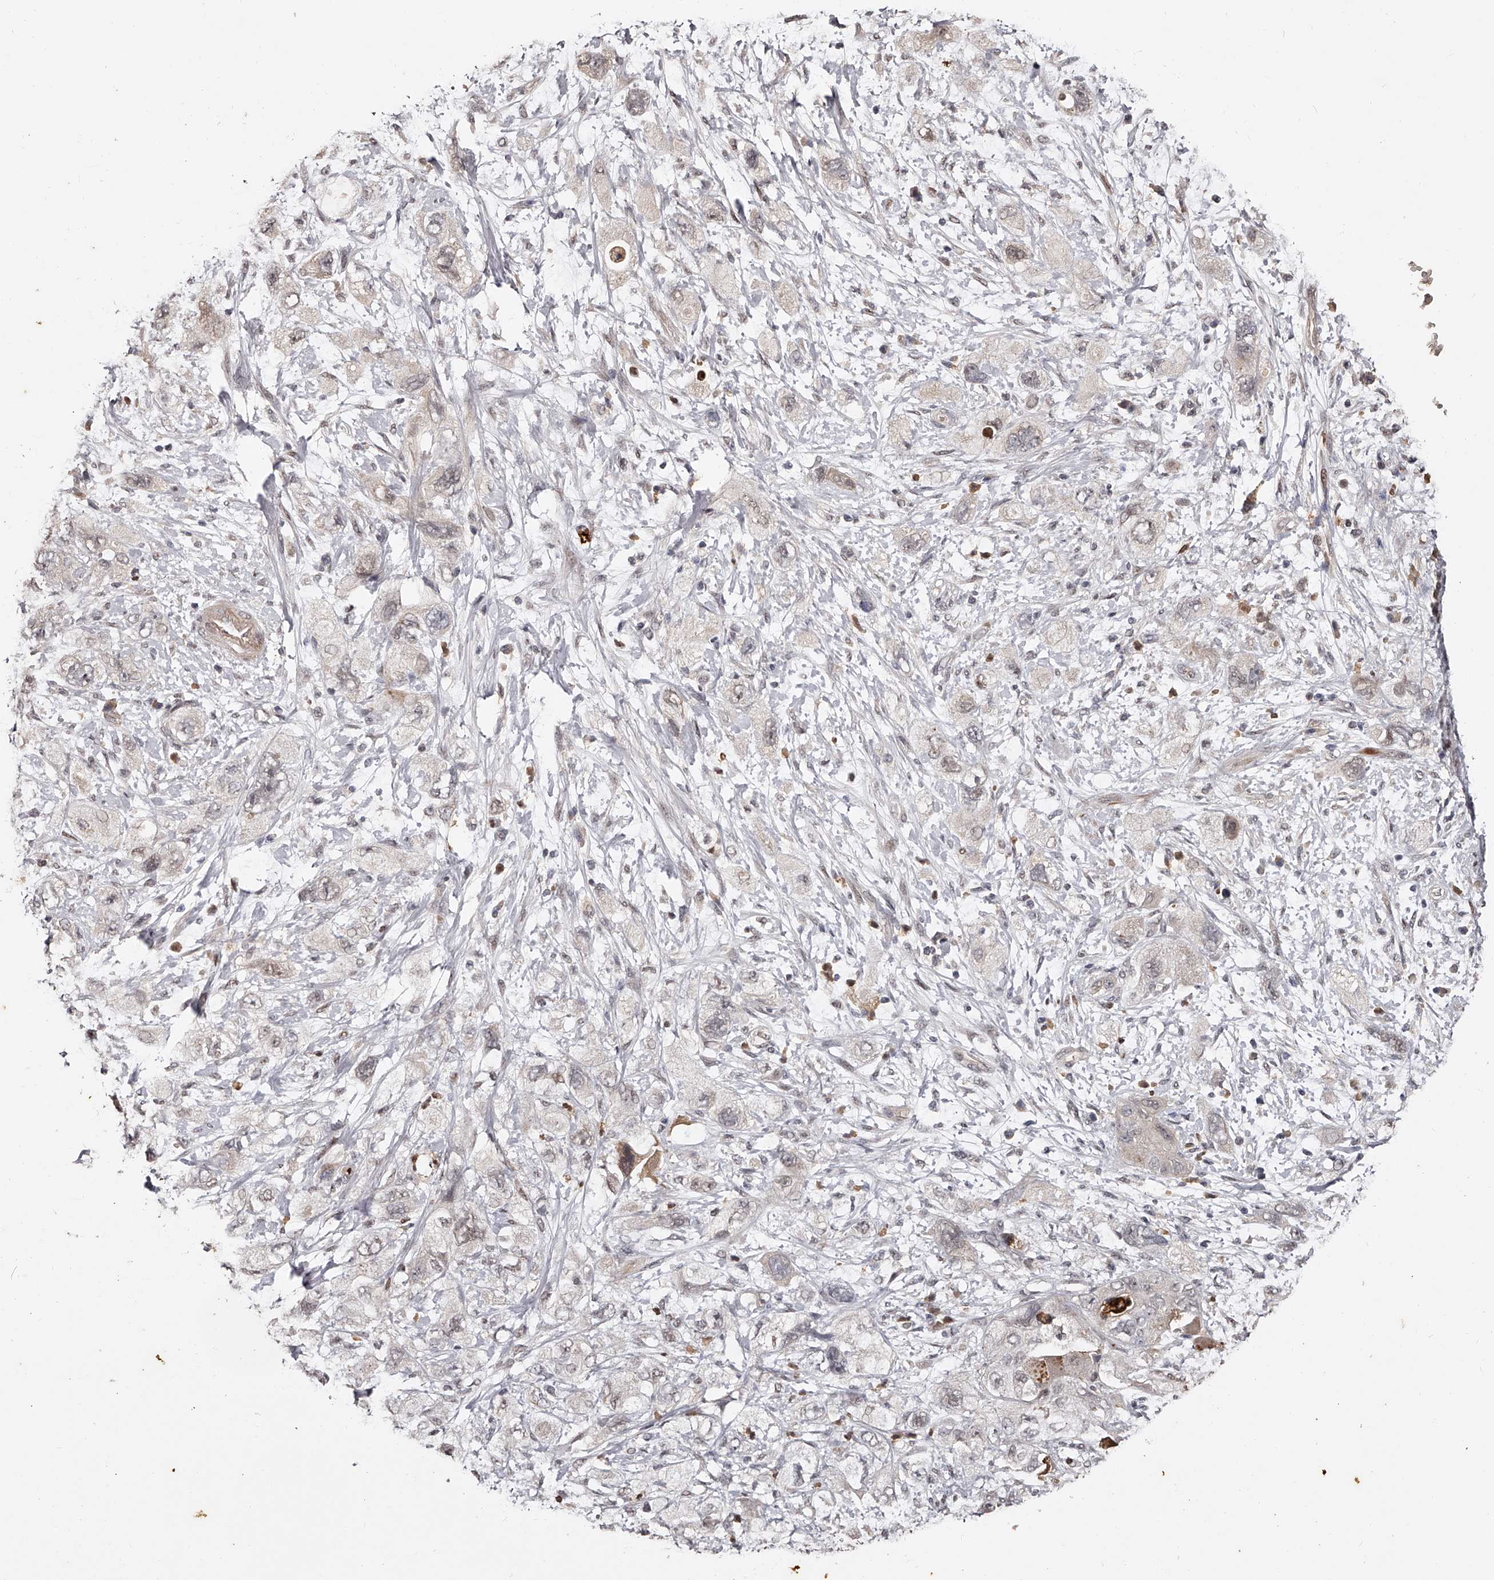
{"staining": {"intensity": "weak", "quantity": "<25%", "location": "cytoplasmic/membranous,nuclear"}, "tissue": "pancreatic cancer", "cell_type": "Tumor cells", "image_type": "cancer", "snomed": [{"axis": "morphology", "description": "Adenocarcinoma, NOS"}, {"axis": "topography", "description": "Pancreas"}], "caption": "Immunohistochemical staining of pancreatic cancer (adenocarcinoma) displays no significant staining in tumor cells.", "gene": "URGCP", "patient": {"sex": "female", "age": 73}}